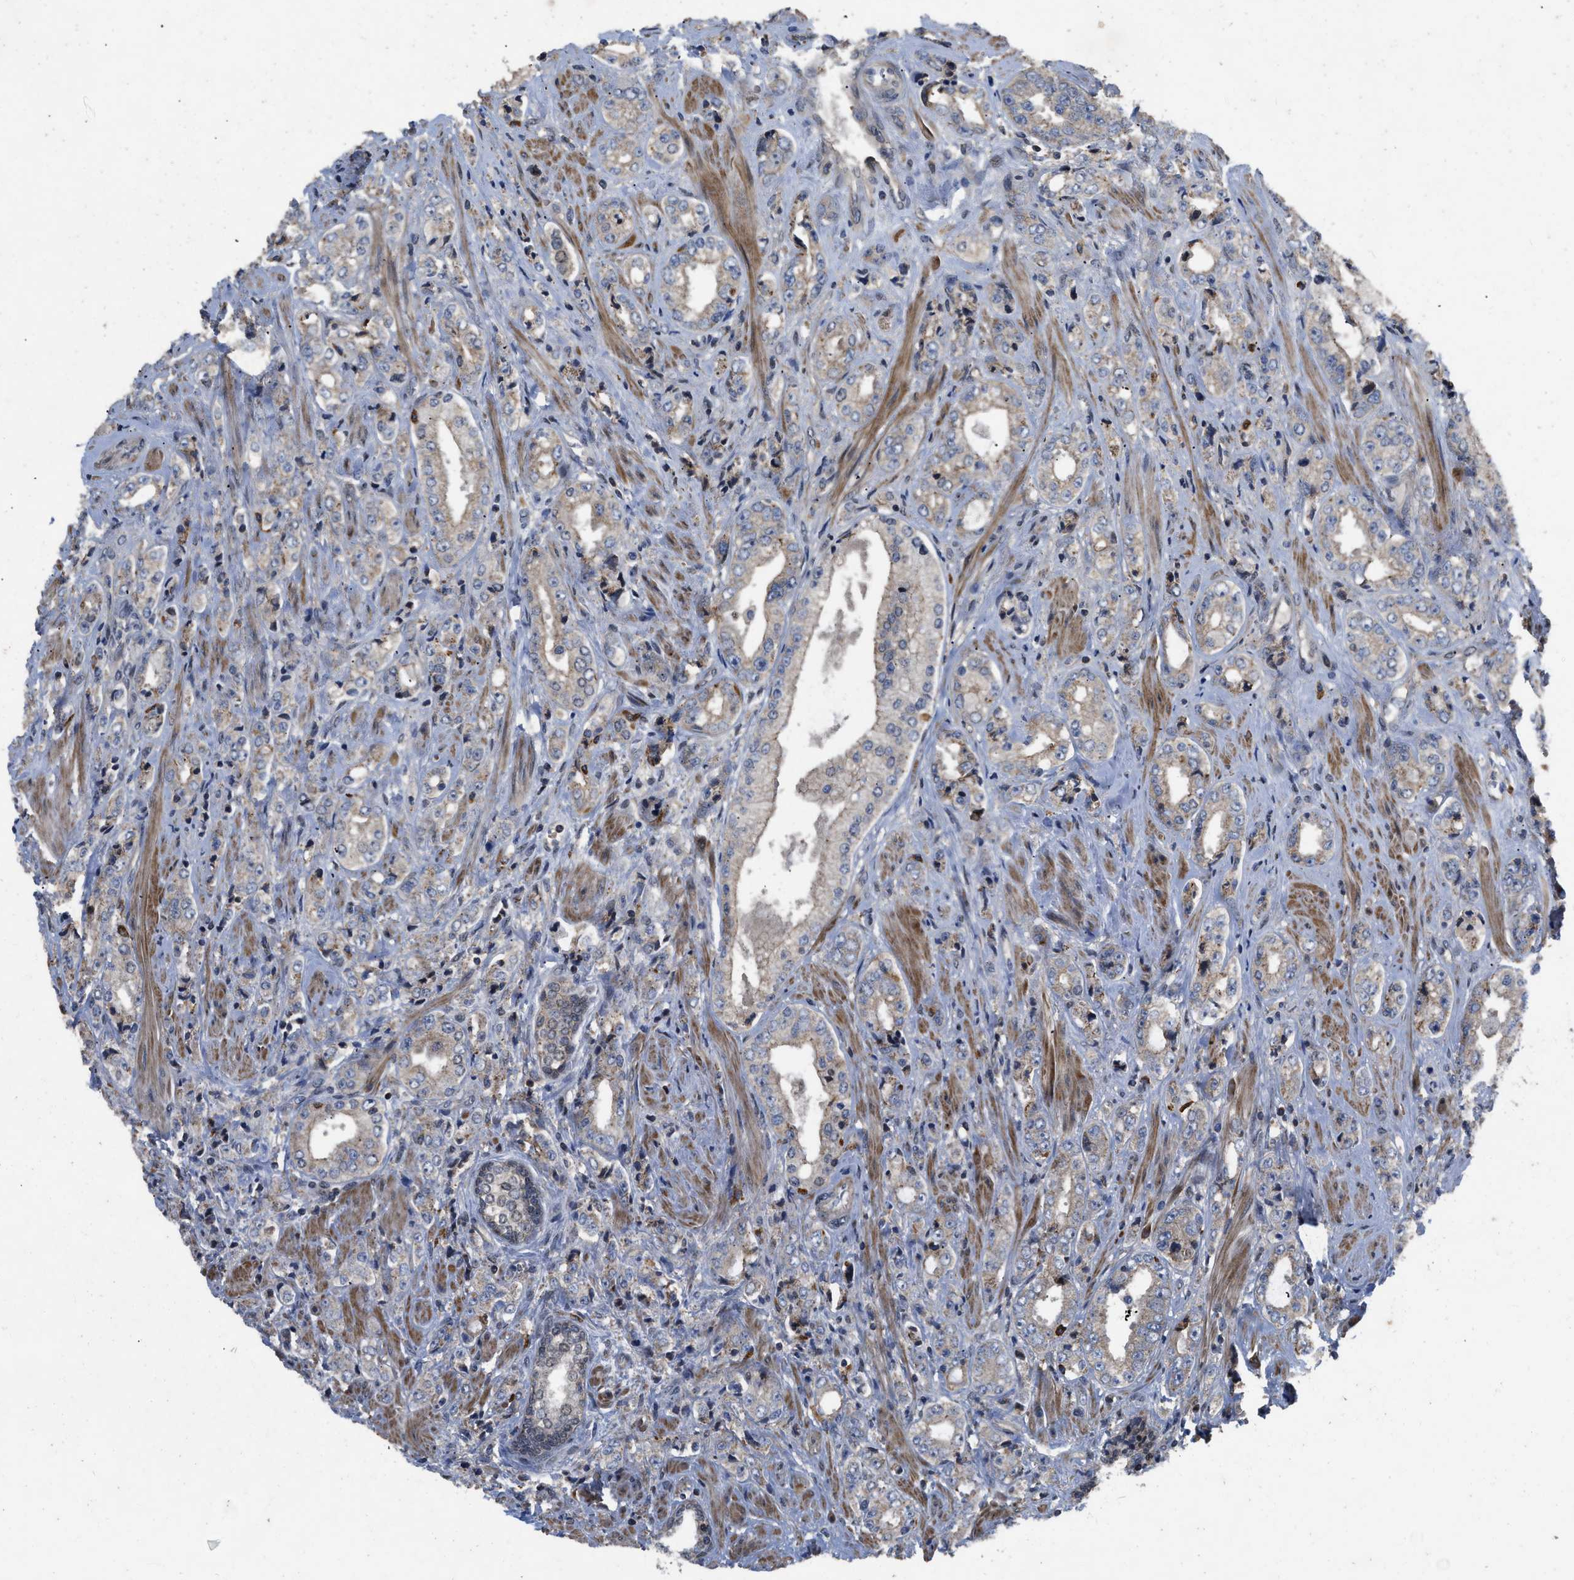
{"staining": {"intensity": "weak", "quantity": ">75%", "location": "cytoplasmic/membranous"}, "tissue": "prostate cancer", "cell_type": "Tumor cells", "image_type": "cancer", "snomed": [{"axis": "morphology", "description": "Adenocarcinoma, High grade"}, {"axis": "topography", "description": "Prostate"}], "caption": "A high-resolution photomicrograph shows immunohistochemistry (IHC) staining of prostate cancer, which shows weak cytoplasmic/membranous staining in approximately >75% of tumor cells.", "gene": "PRDM14", "patient": {"sex": "male", "age": 61}}